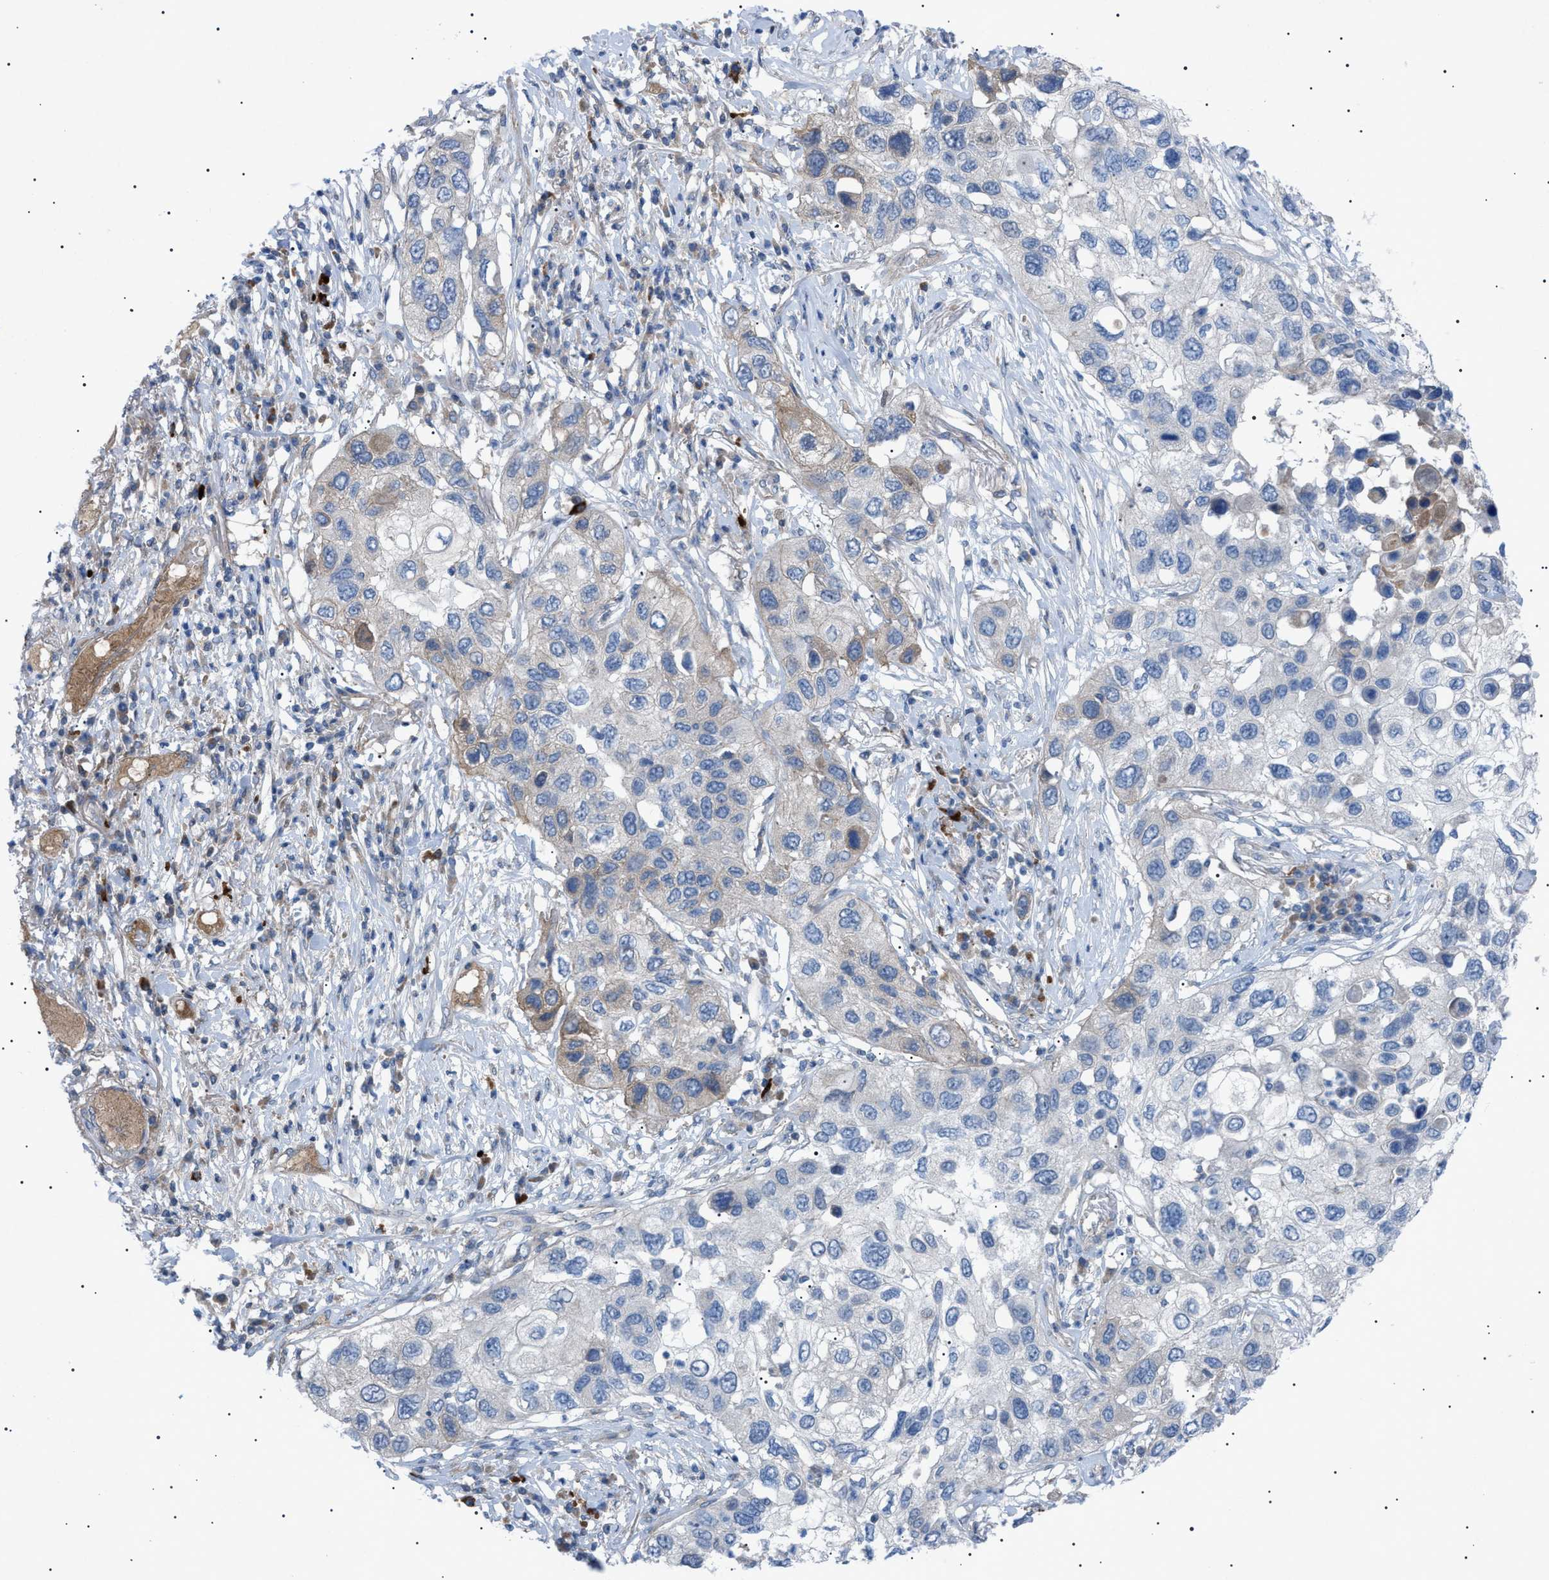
{"staining": {"intensity": "weak", "quantity": "<25%", "location": "cytoplasmic/membranous"}, "tissue": "lung cancer", "cell_type": "Tumor cells", "image_type": "cancer", "snomed": [{"axis": "morphology", "description": "Squamous cell carcinoma, NOS"}, {"axis": "topography", "description": "Lung"}], "caption": "Photomicrograph shows no significant protein expression in tumor cells of lung cancer (squamous cell carcinoma).", "gene": "ADAMTS1", "patient": {"sex": "male", "age": 71}}